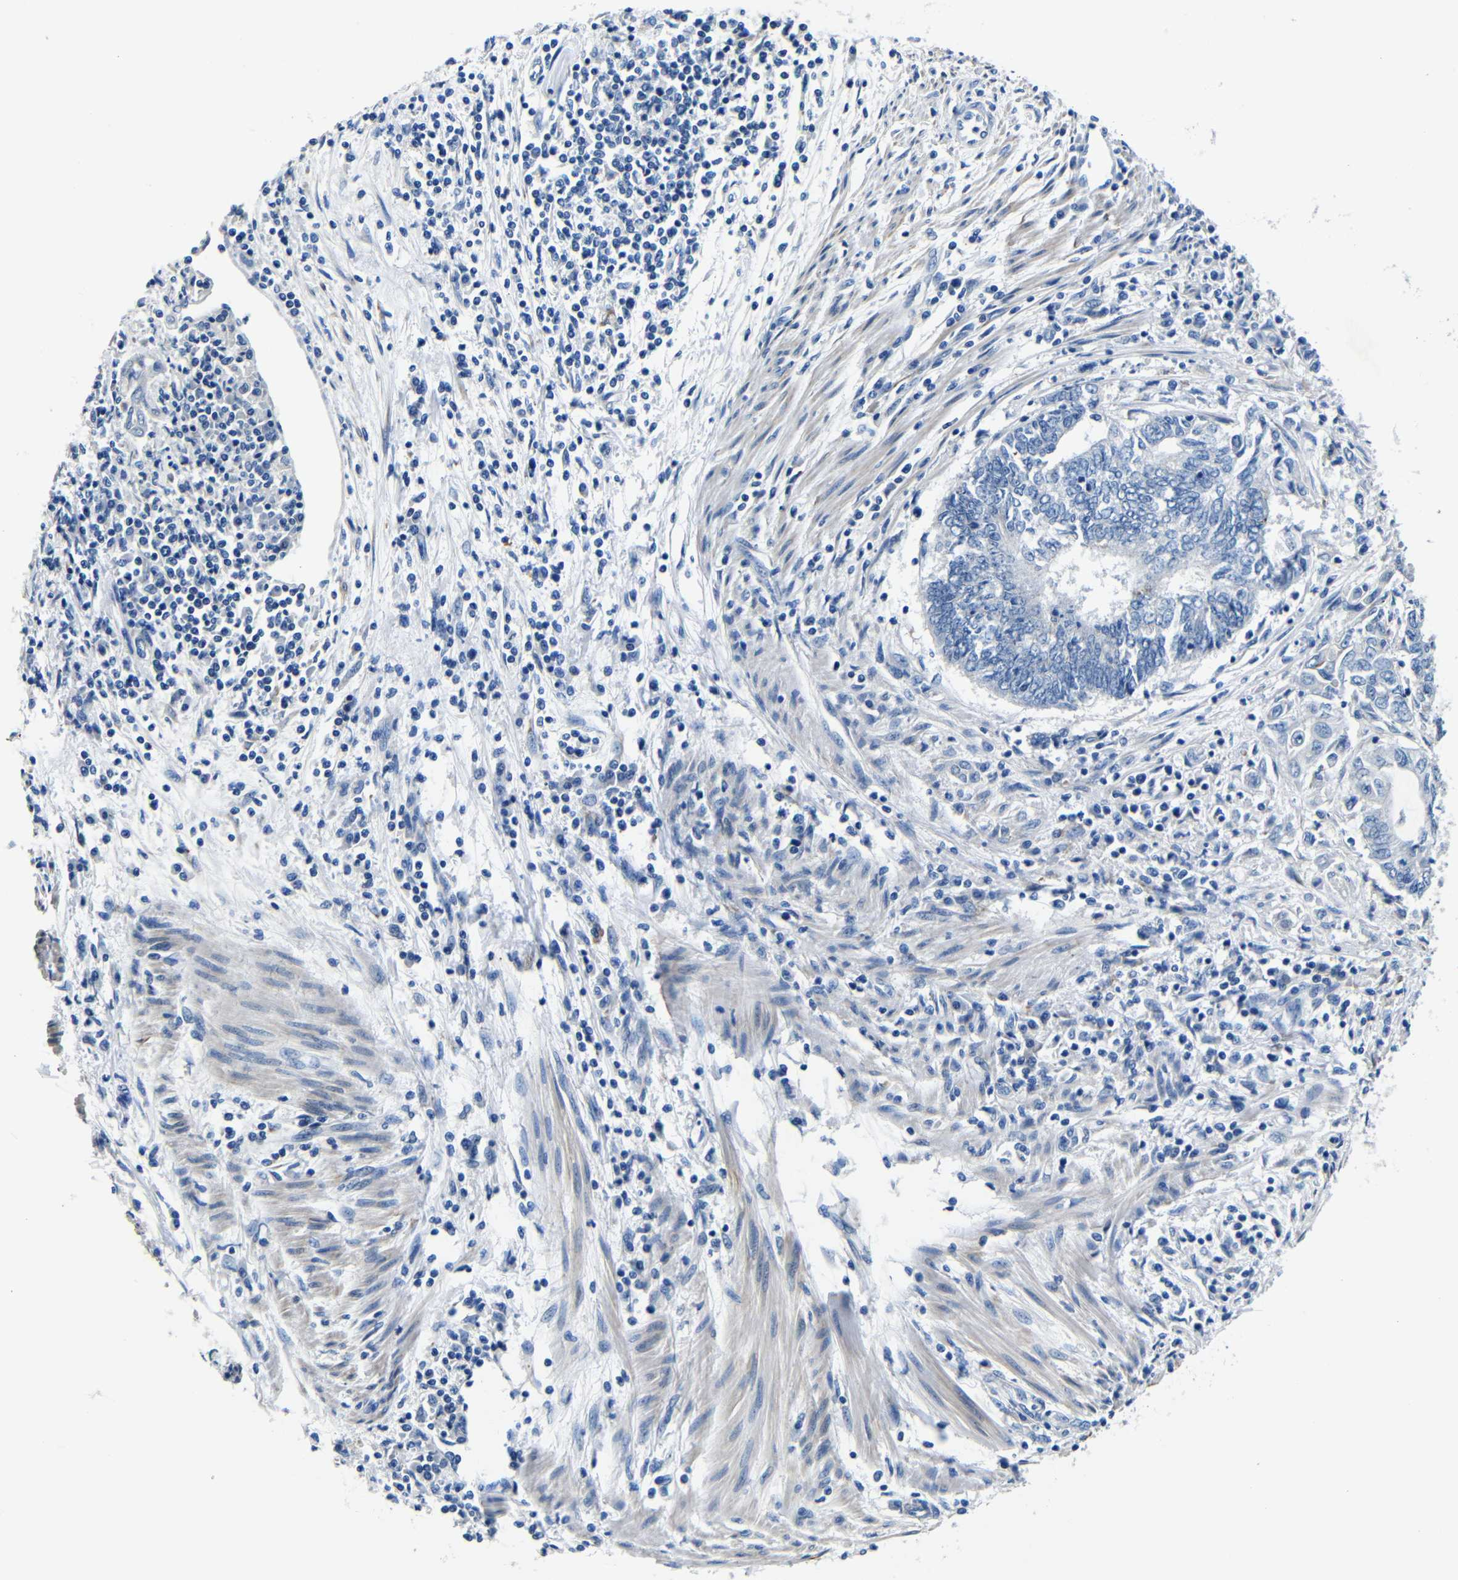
{"staining": {"intensity": "negative", "quantity": "none", "location": "none"}, "tissue": "endometrial cancer", "cell_type": "Tumor cells", "image_type": "cancer", "snomed": [{"axis": "morphology", "description": "Adenocarcinoma, NOS"}, {"axis": "topography", "description": "Uterus"}, {"axis": "topography", "description": "Endometrium"}], "caption": "Tumor cells are negative for brown protein staining in endometrial adenocarcinoma.", "gene": "TNFAIP1", "patient": {"sex": "female", "age": 70}}